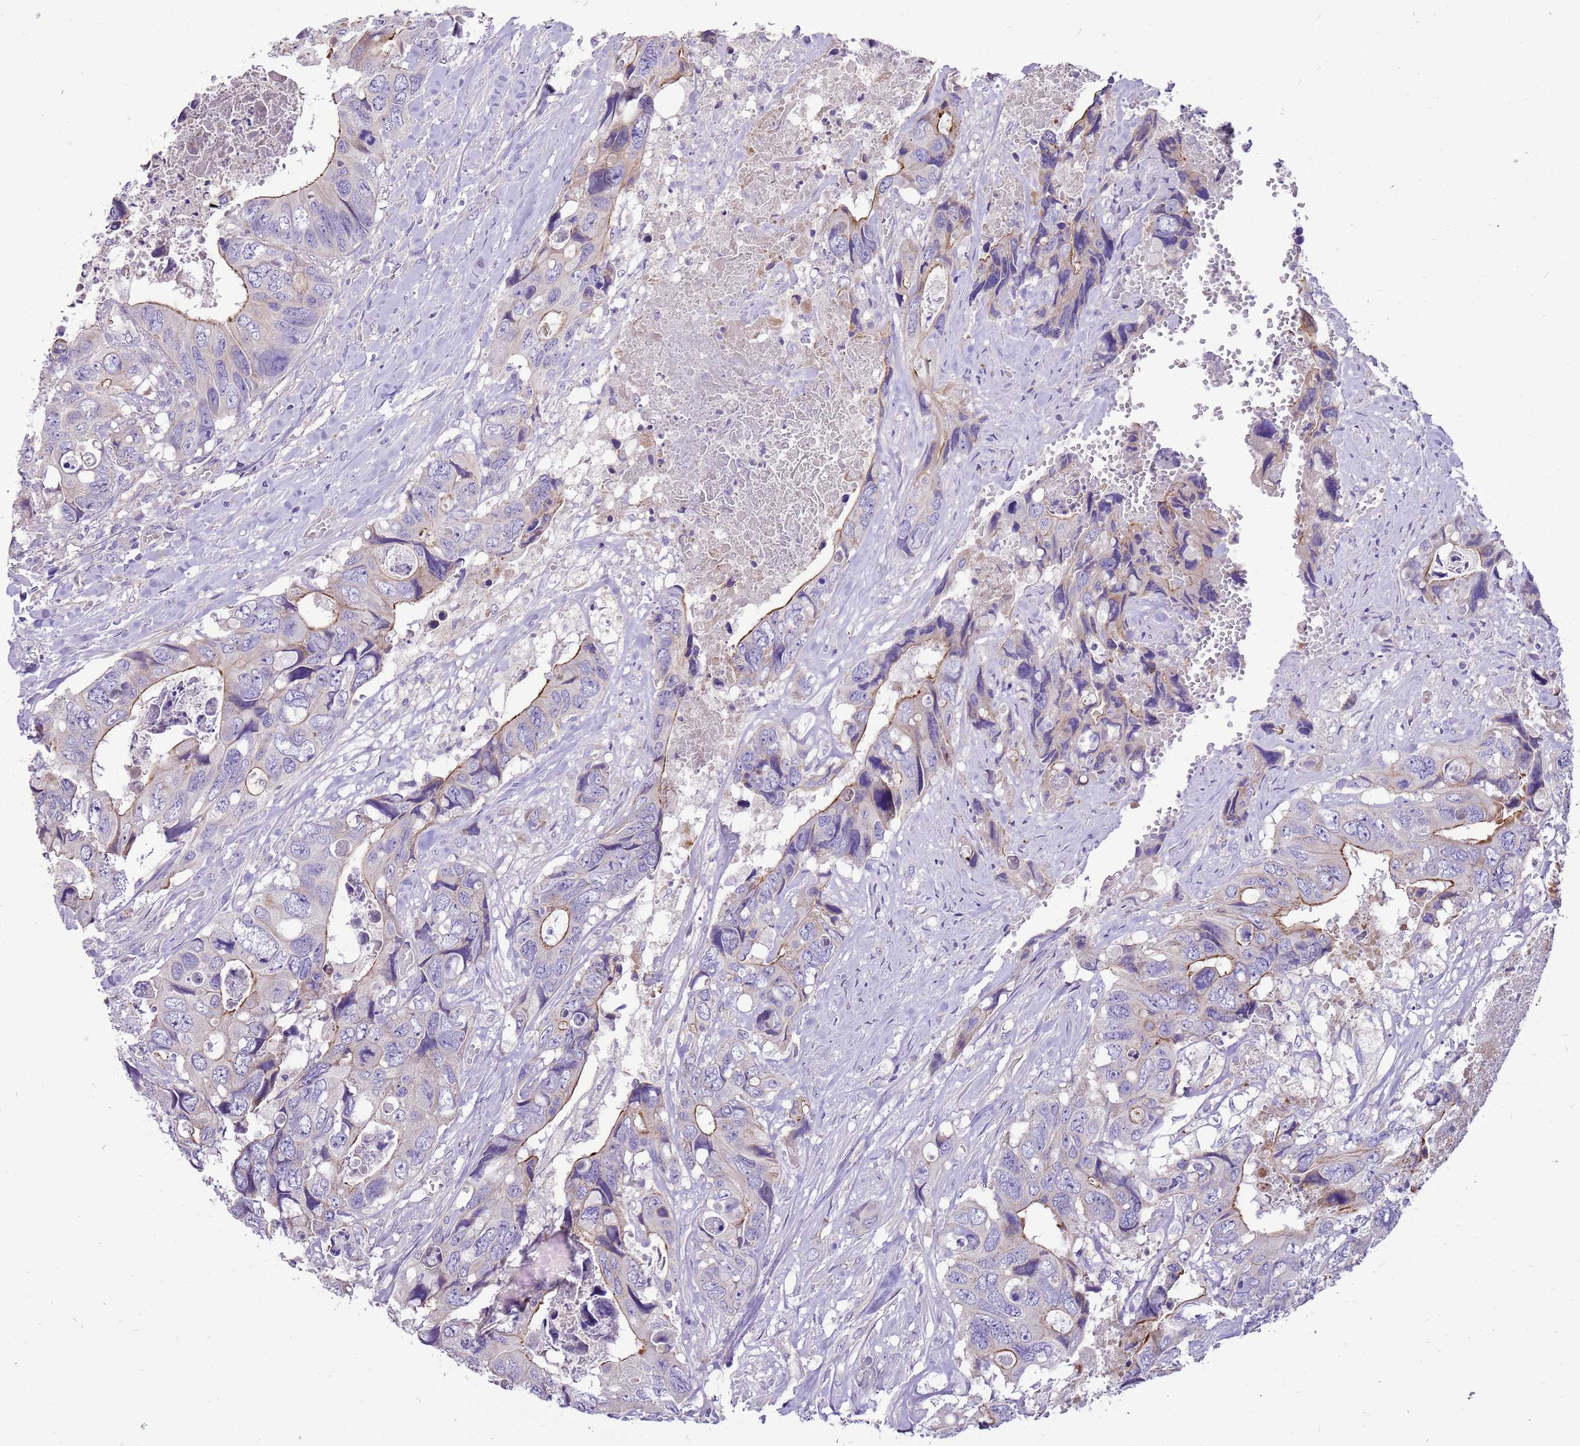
{"staining": {"intensity": "moderate", "quantity": "25%-75%", "location": "cytoplasmic/membranous"}, "tissue": "colorectal cancer", "cell_type": "Tumor cells", "image_type": "cancer", "snomed": [{"axis": "morphology", "description": "Adenocarcinoma, NOS"}, {"axis": "topography", "description": "Rectum"}], "caption": "The histopathology image reveals a brown stain indicating the presence of a protein in the cytoplasmic/membranous of tumor cells in colorectal cancer.", "gene": "NTN4", "patient": {"sex": "male", "age": 57}}